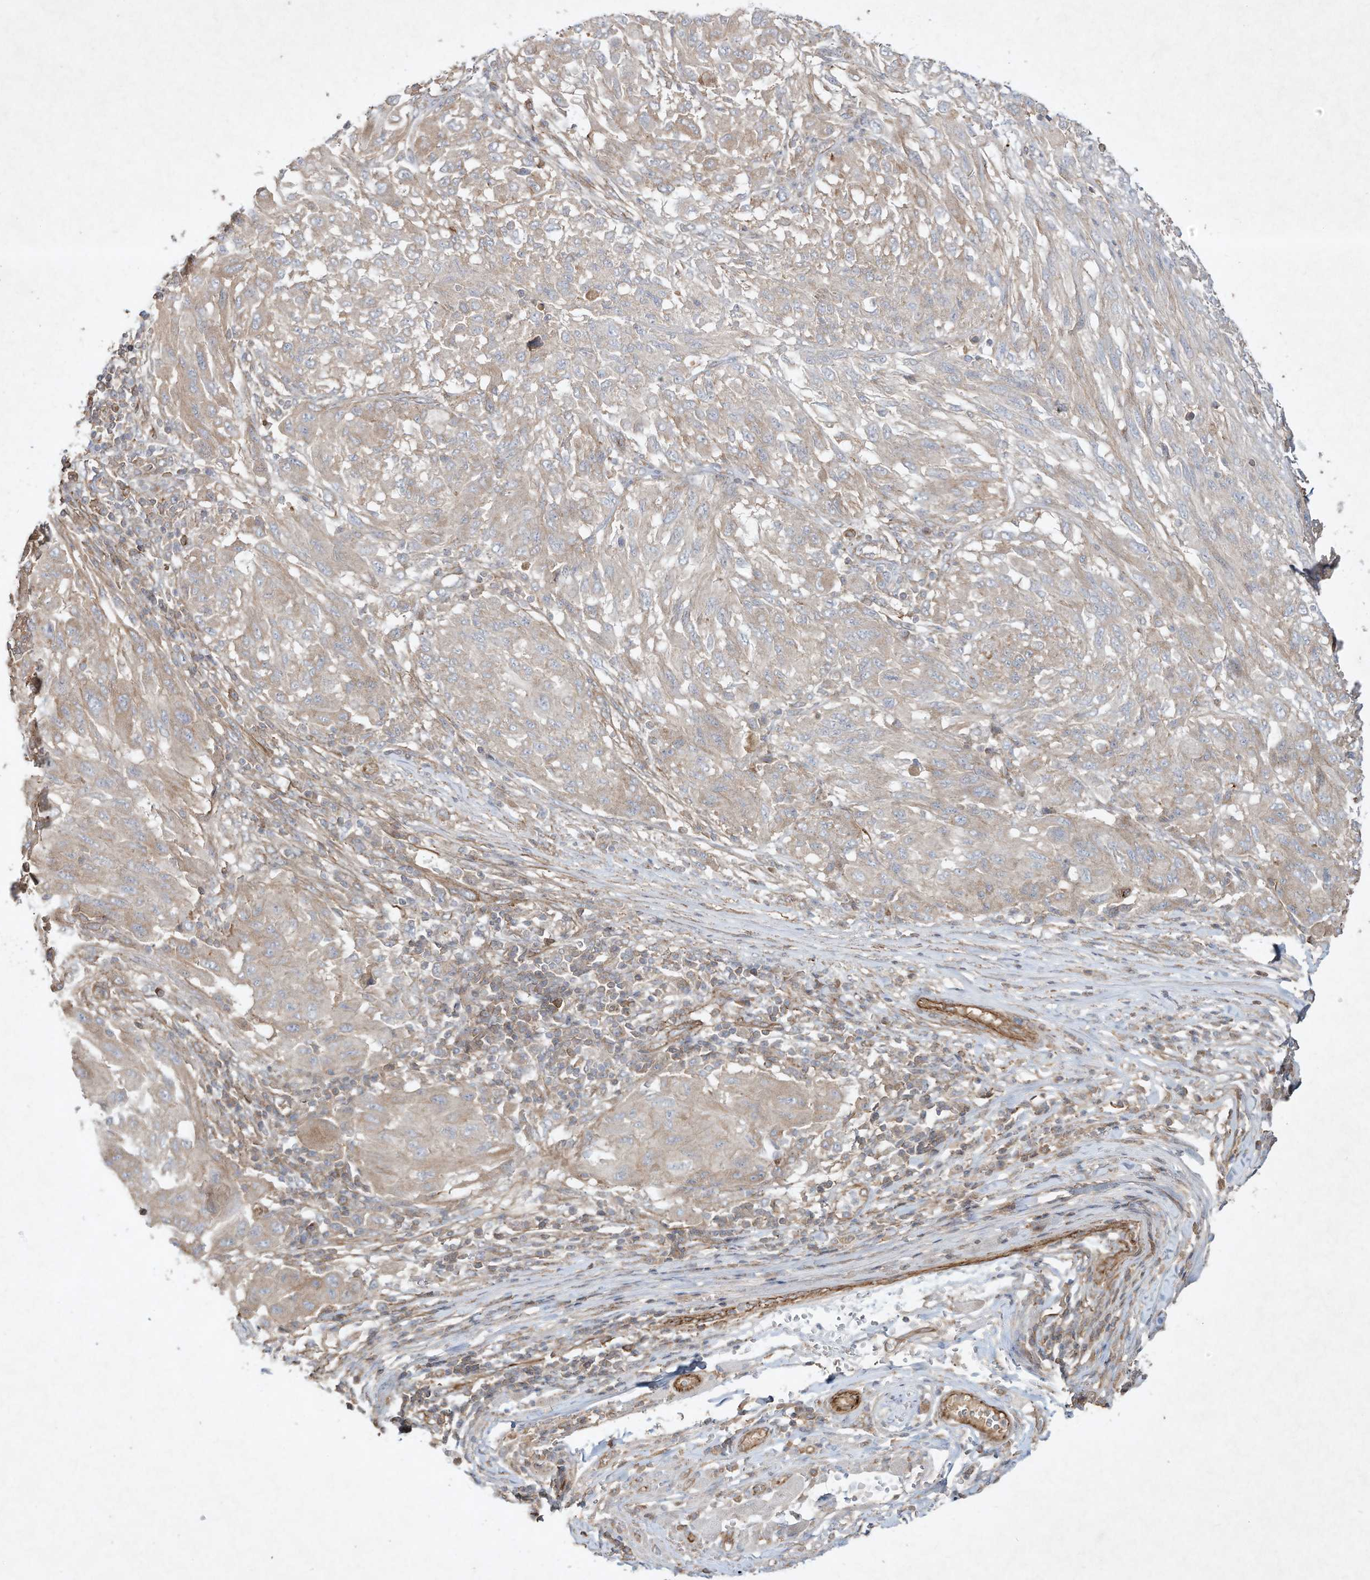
{"staining": {"intensity": "weak", "quantity": "<25%", "location": "cytoplasmic/membranous"}, "tissue": "melanoma", "cell_type": "Tumor cells", "image_type": "cancer", "snomed": [{"axis": "morphology", "description": "Malignant melanoma, NOS"}, {"axis": "topography", "description": "Skin"}], "caption": "This micrograph is of melanoma stained with immunohistochemistry to label a protein in brown with the nuclei are counter-stained blue. There is no staining in tumor cells.", "gene": "HTR5A", "patient": {"sex": "female", "age": 91}}